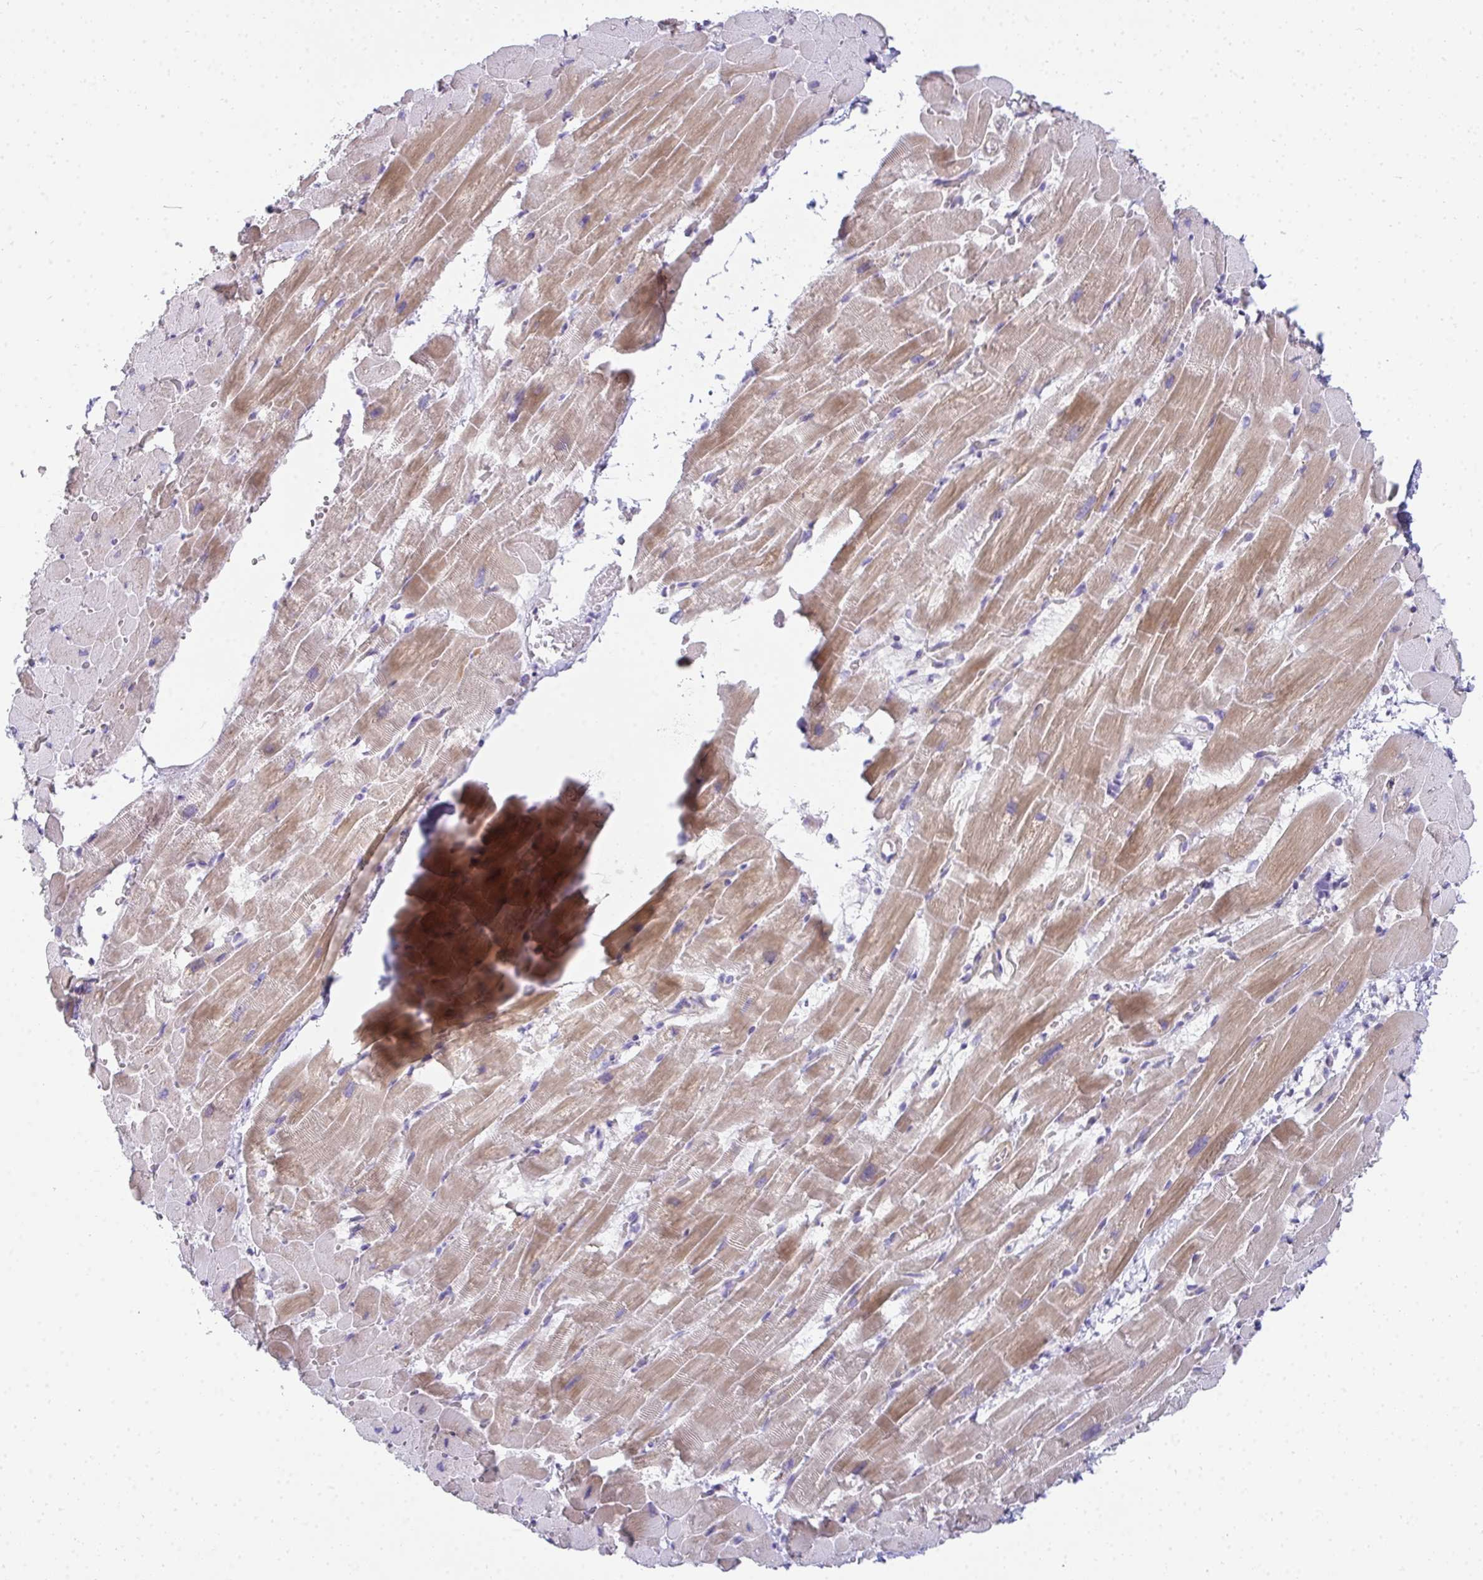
{"staining": {"intensity": "weak", "quantity": "25%-75%", "location": "cytoplasmic/membranous"}, "tissue": "heart muscle", "cell_type": "Cardiomyocytes", "image_type": "normal", "snomed": [{"axis": "morphology", "description": "Normal tissue, NOS"}, {"axis": "topography", "description": "Heart"}], "caption": "Cardiomyocytes reveal low levels of weak cytoplasmic/membranous positivity in about 25%-75% of cells in benign heart muscle. Nuclei are stained in blue.", "gene": "AK5", "patient": {"sex": "male", "age": 37}}